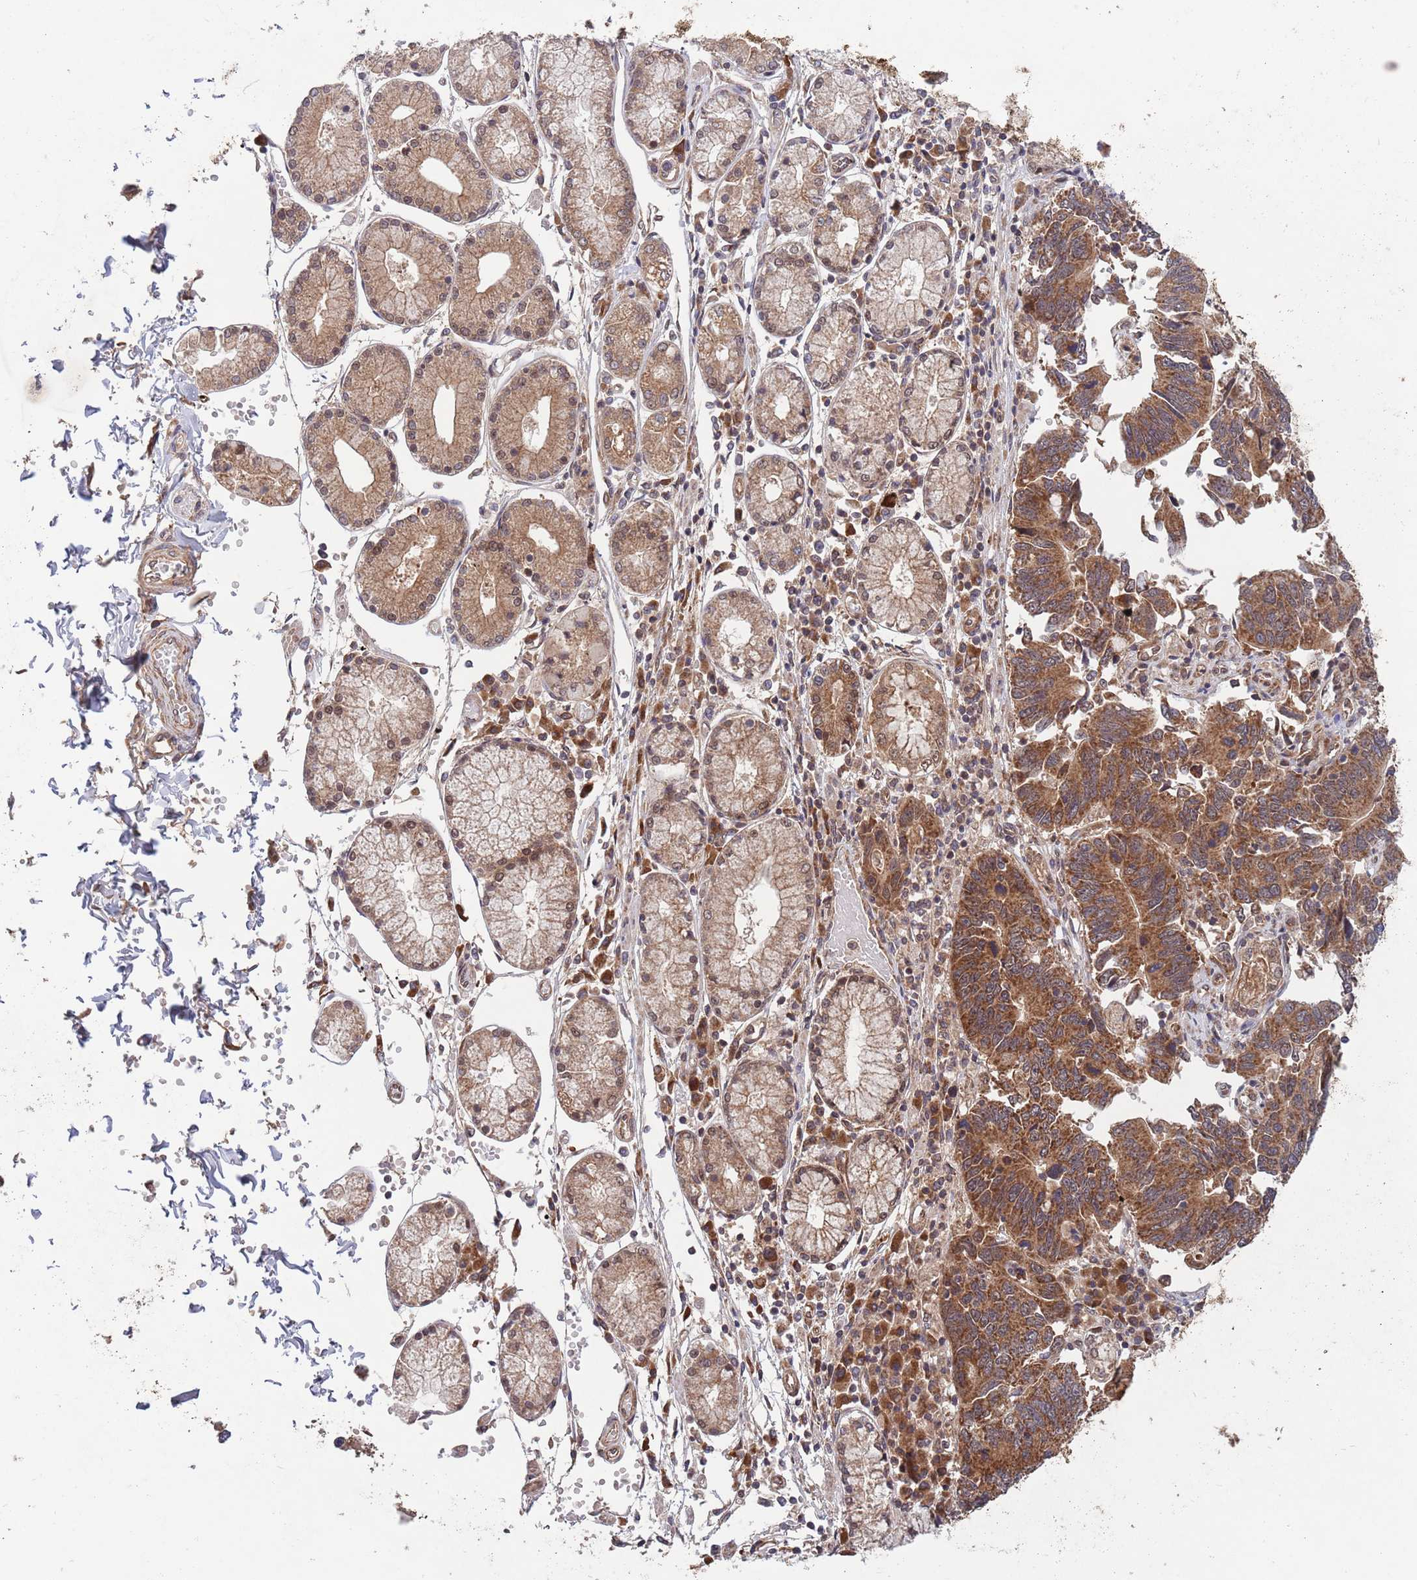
{"staining": {"intensity": "strong", "quantity": ">75%", "location": "cytoplasmic/membranous"}, "tissue": "stomach cancer", "cell_type": "Tumor cells", "image_type": "cancer", "snomed": [{"axis": "morphology", "description": "Adenocarcinoma, NOS"}, {"axis": "topography", "description": "Stomach"}], "caption": "A micrograph showing strong cytoplasmic/membranous expression in approximately >75% of tumor cells in adenocarcinoma (stomach), as visualized by brown immunohistochemical staining.", "gene": "MFNG", "patient": {"sex": "male", "age": 59}}